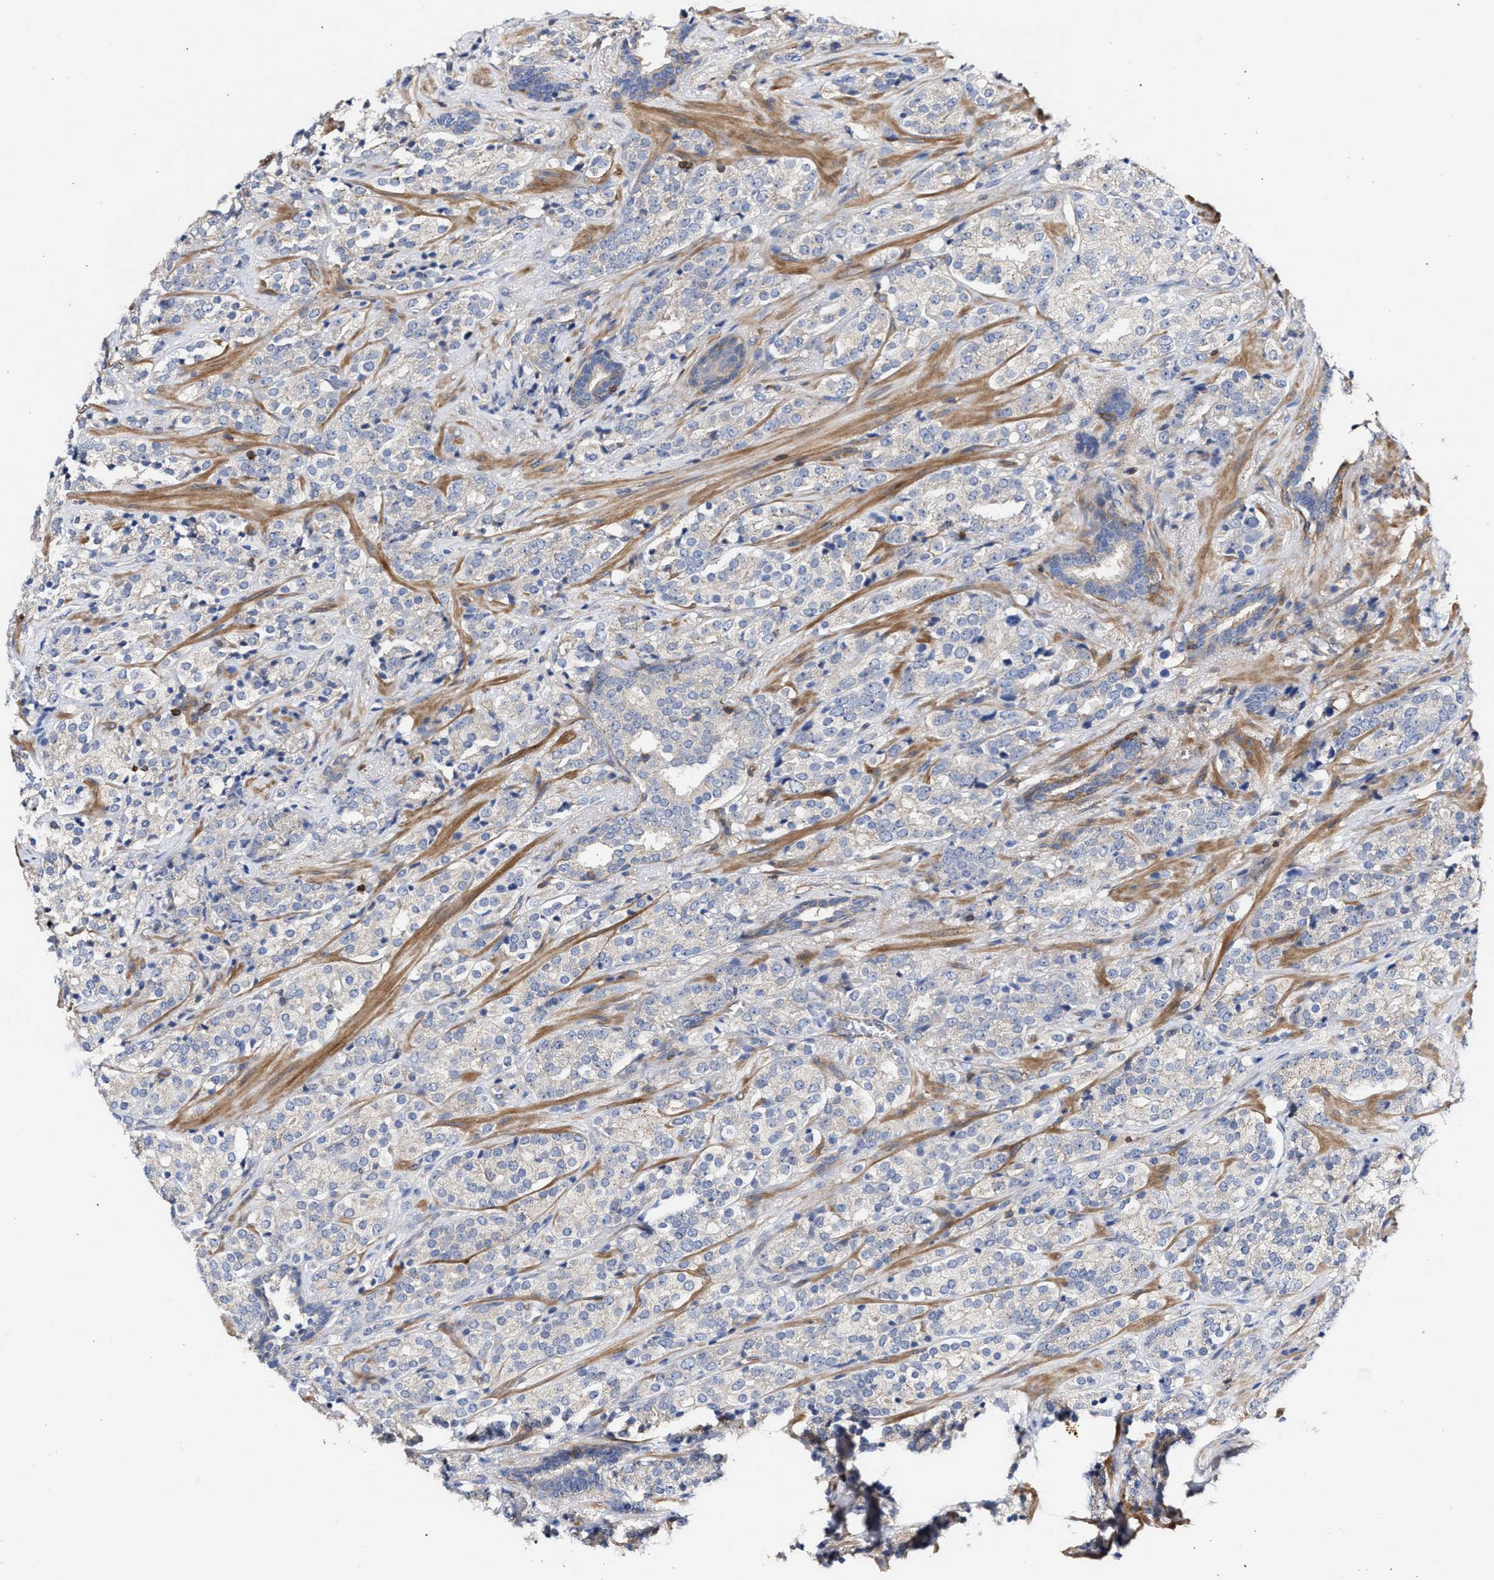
{"staining": {"intensity": "negative", "quantity": "none", "location": "none"}, "tissue": "prostate cancer", "cell_type": "Tumor cells", "image_type": "cancer", "snomed": [{"axis": "morphology", "description": "Adenocarcinoma, High grade"}, {"axis": "topography", "description": "Prostate"}], "caption": "Image shows no protein positivity in tumor cells of prostate high-grade adenocarcinoma tissue.", "gene": "HS3ST5", "patient": {"sex": "male", "age": 71}}